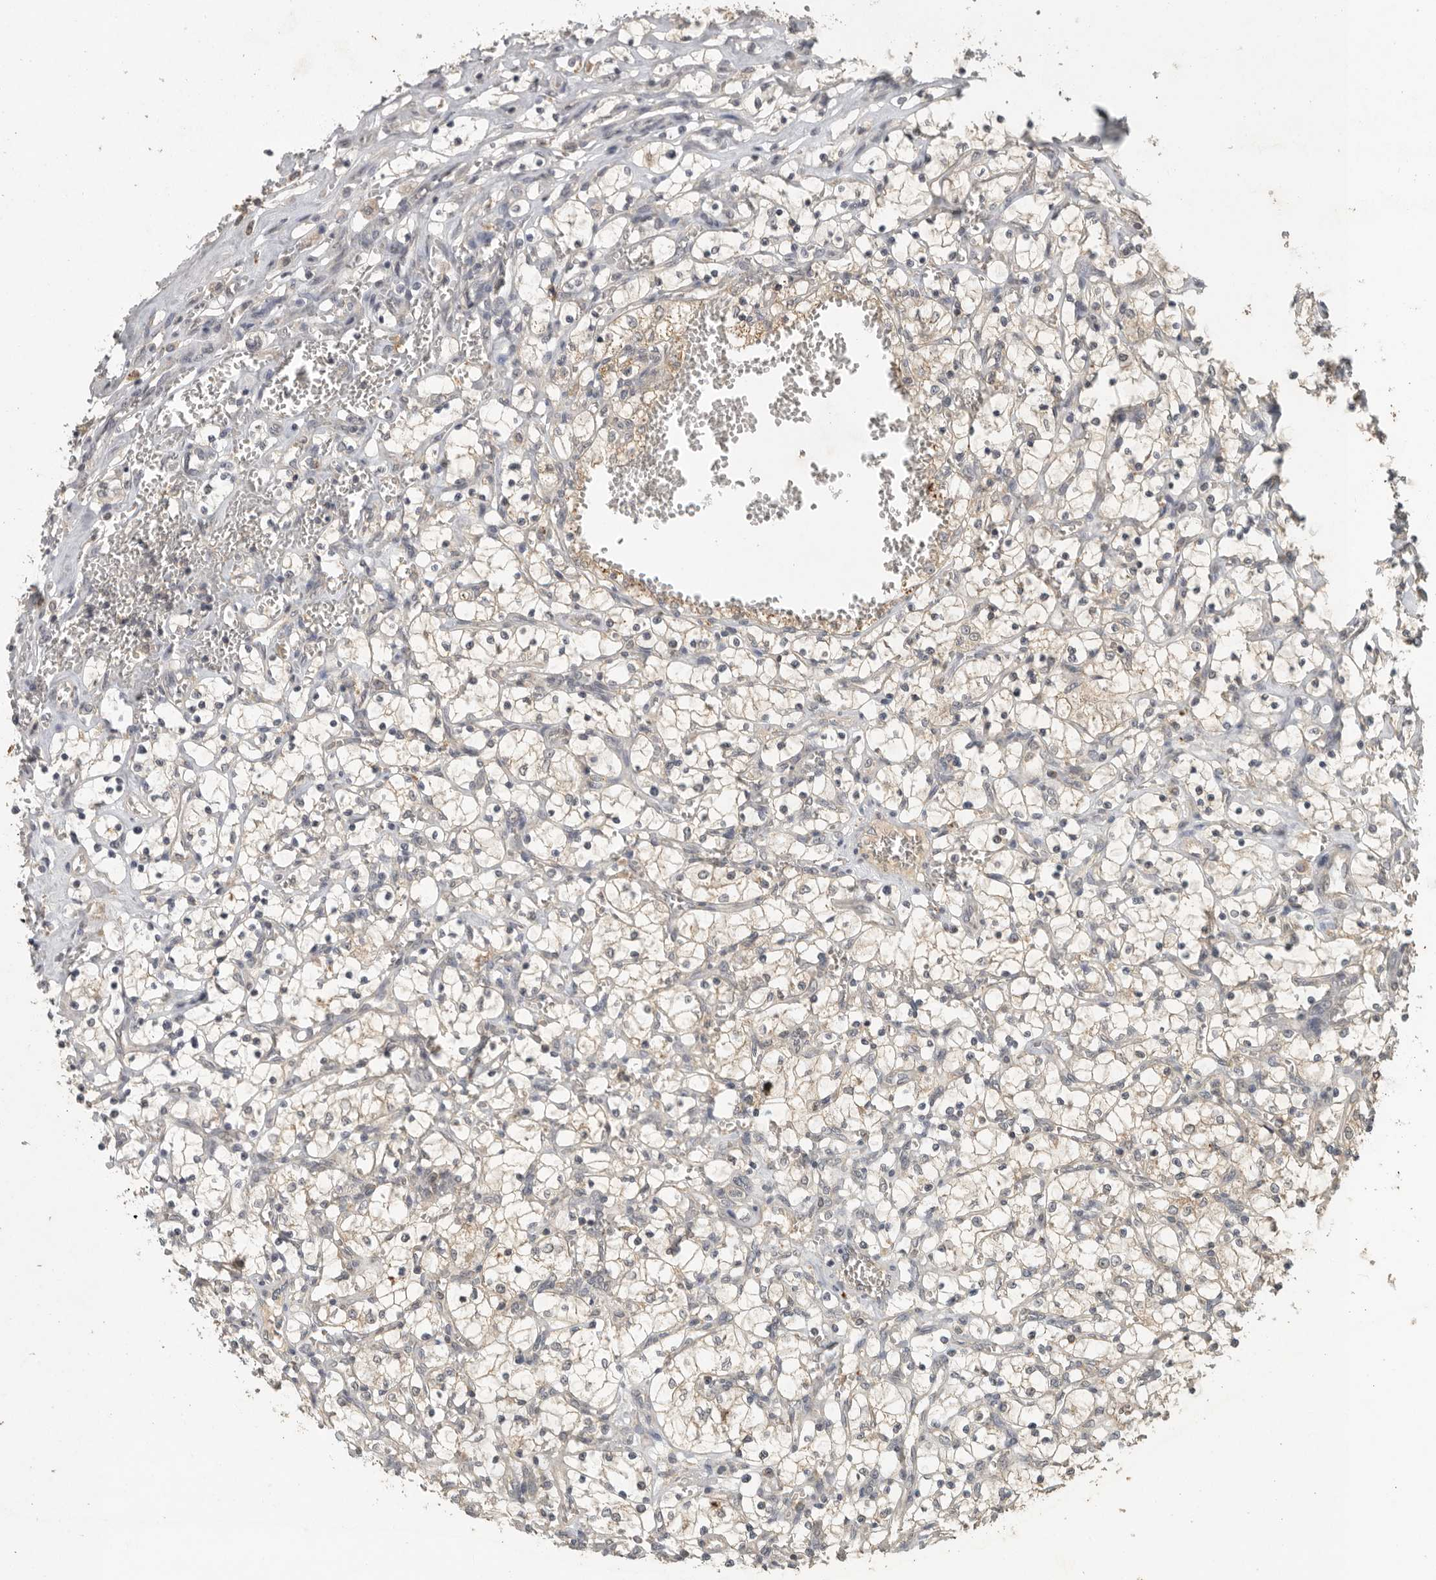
{"staining": {"intensity": "weak", "quantity": "<25%", "location": "cytoplasmic/membranous"}, "tissue": "renal cancer", "cell_type": "Tumor cells", "image_type": "cancer", "snomed": [{"axis": "morphology", "description": "Adenocarcinoma, NOS"}, {"axis": "topography", "description": "Kidney"}], "caption": "Immunohistochemistry (IHC) of renal adenocarcinoma exhibits no staining in tumor cells. (DAB (3,3'-diaminobenzidine) immunohistochemistry with hematoxylin counter stain).", "gene": "ADAMTS4", "patient": {"sex": "female", "age": 69}}